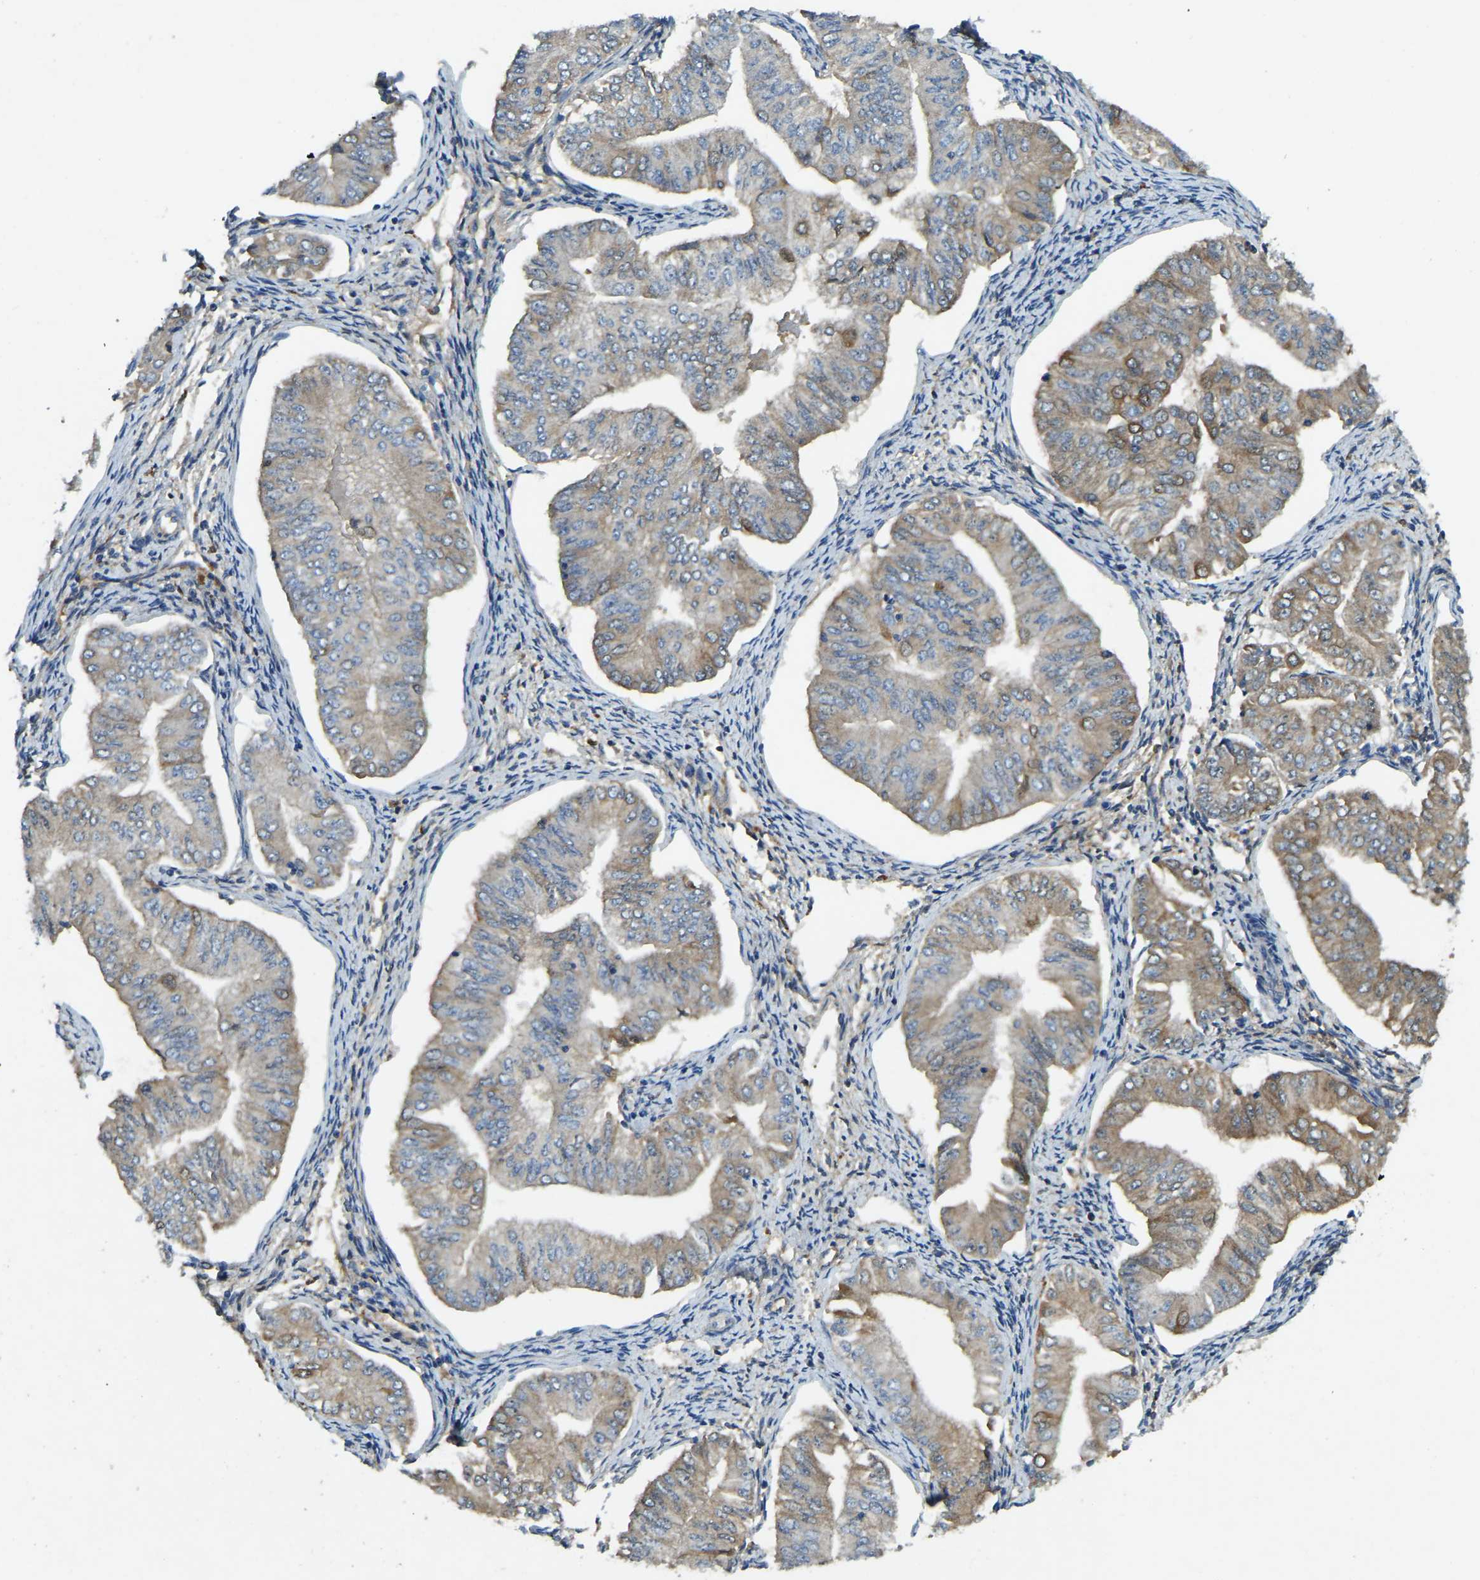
{"staining": {"intensity": "weak", "quantity": "25%-75%", "location": "cytoplasmic/membranous"}, "tissue": "endometrial cancer", "cell_type": "Tumor cells", "image_type": "cancer", "snomed": [{"axis": "morphology", "description": "Normal tissue, NOS"}, {"axis": "morphology", "description": "Adenocarcinoma, NOS"}, {"axis": "topography", "description": "Endometrium"}], "caption": "Human endometrial cancer (adenocarcinoma) stained for a protein (brown) reveals weak cytoplasmic/membranous positive expression in about 25%-75% of tumor cells.", "gene": "ATP8B1", "patient": {"sex": "female", "age": 53}}